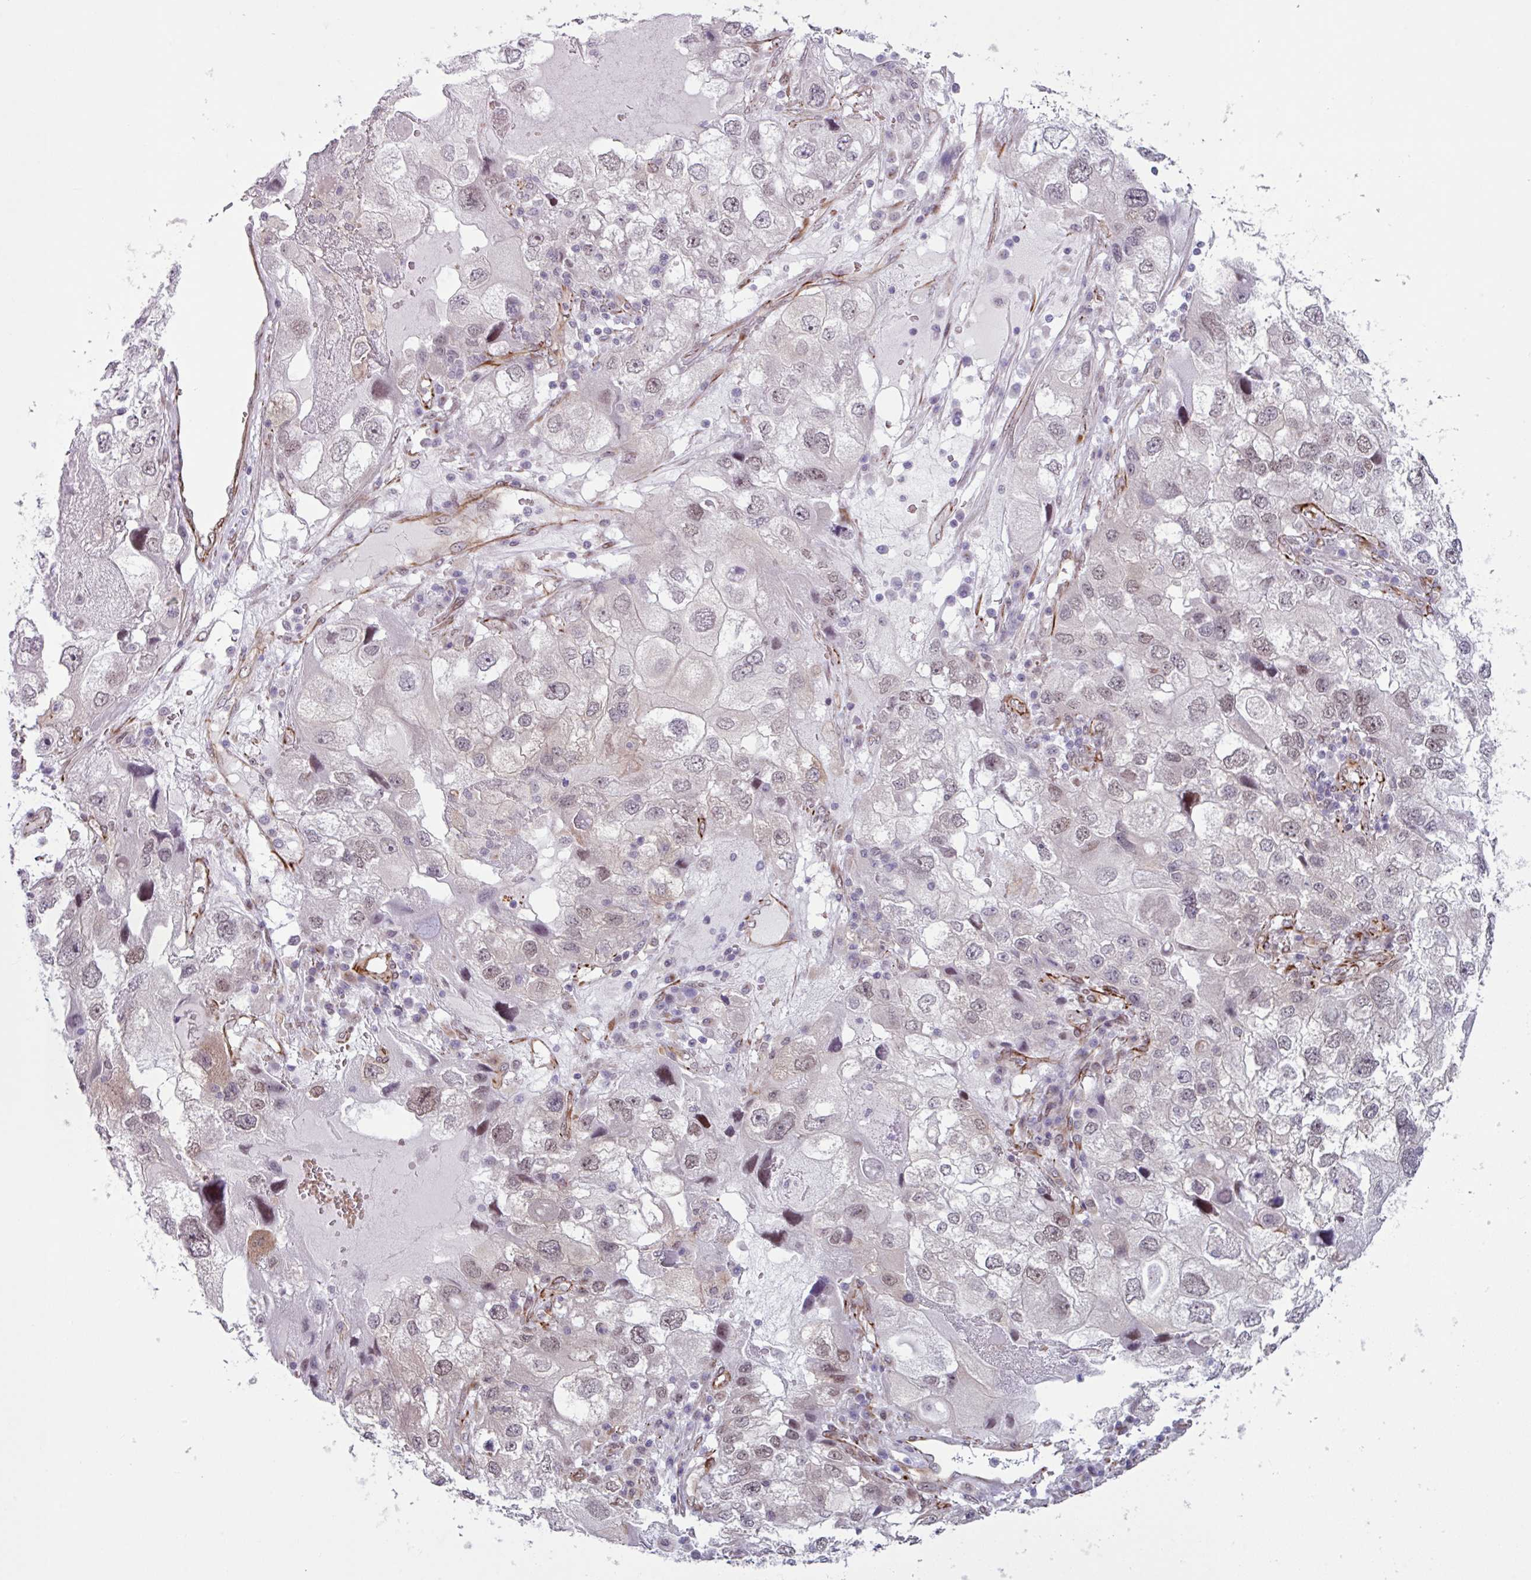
{"staining": {"intensity": "negative", "quantity": "none", "location": "none"}, "tissue": "endometrial cancer", "cell_type": "Tumor cells", "image_type": "cancer", "snomed": [{"axis": "morphology", "description": "Adenocarcinoma, NOS"}, {"axis": "topography", "description": "Endometrium"}], "caption": "The histopathology image exhibits no significant positivity in tumor cells of endometrial cancer (adenocarcinoma).", "gene": "CHD3", "patient": {"sex": "female", "age": 49}}